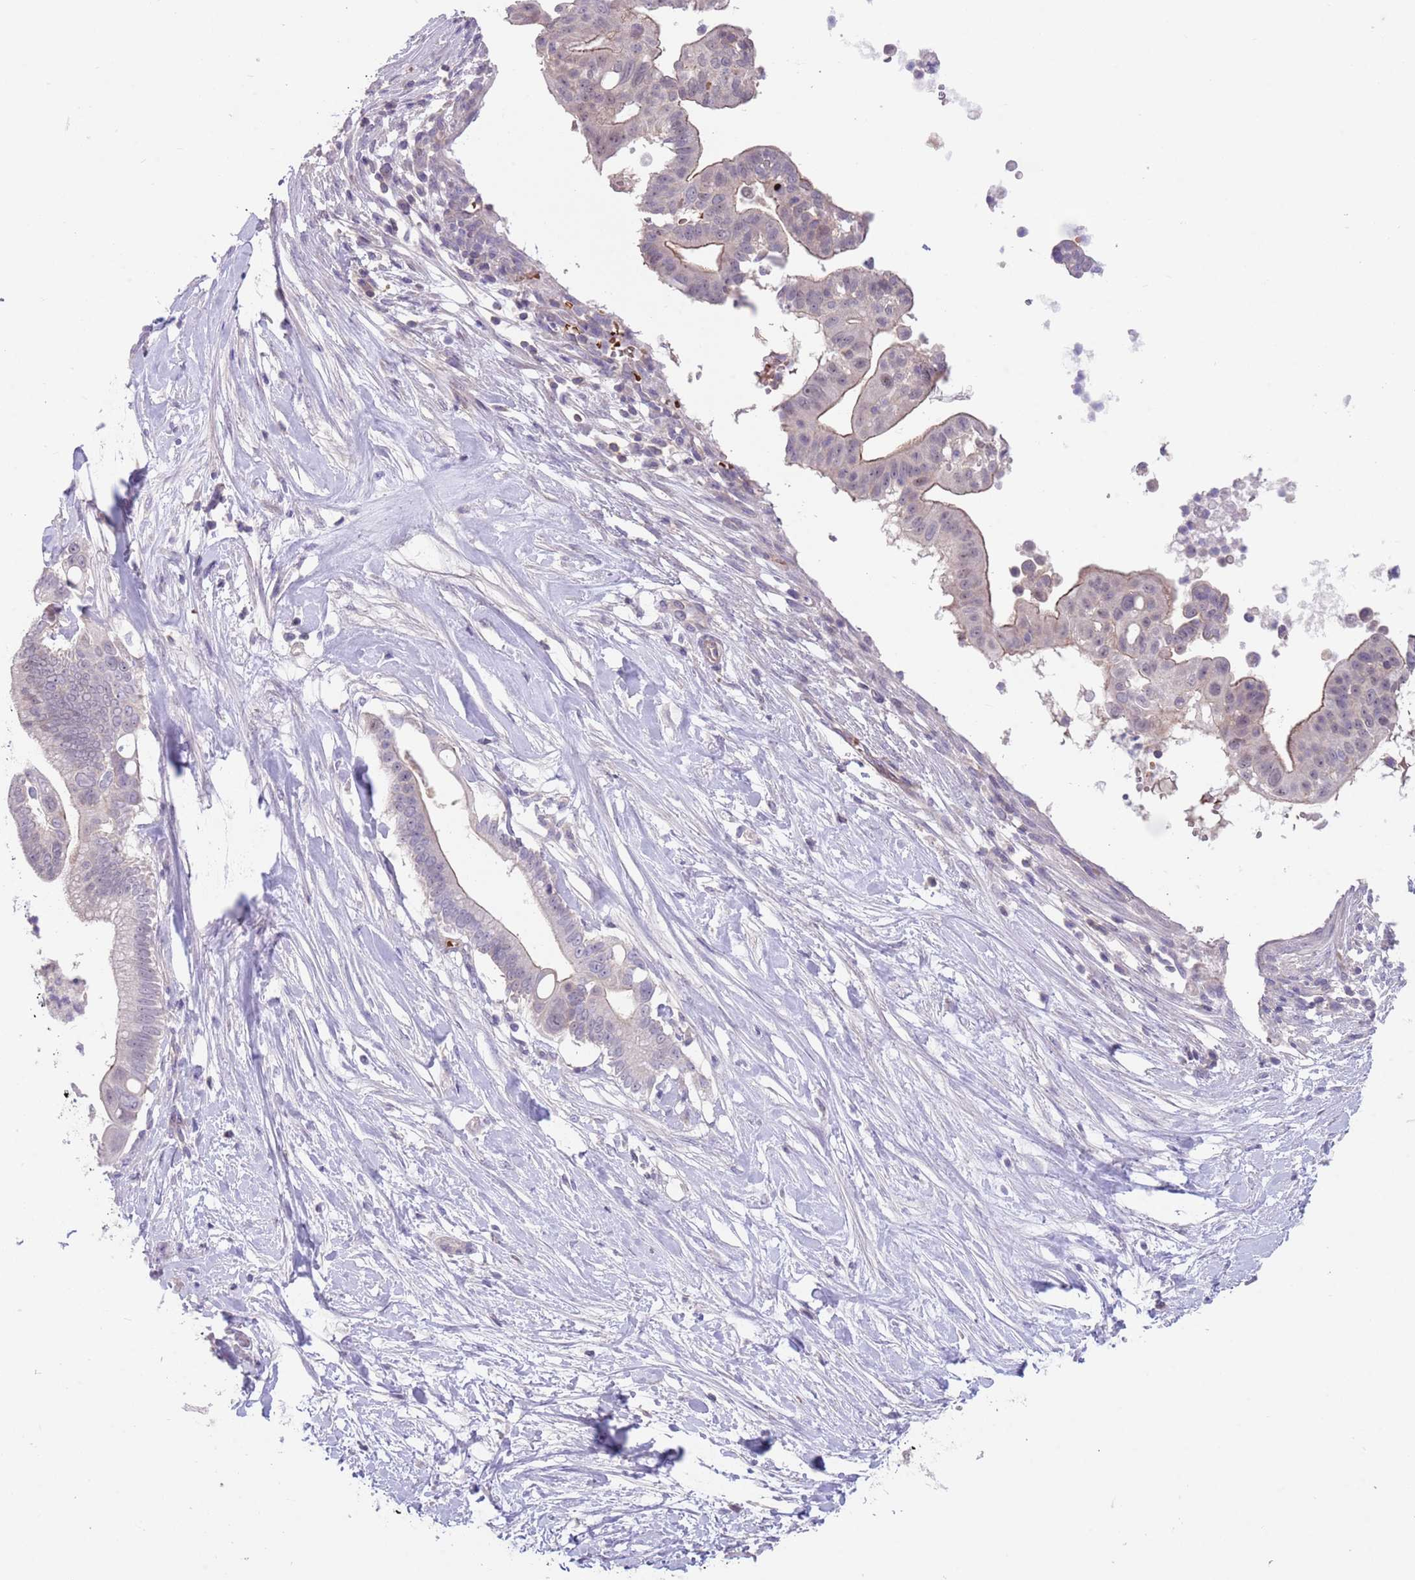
{"staining": {"intensity": "negative", "quantity": "none", "location": "none"}, "tissue": "pancreatic cancer", "cell_type": "Tumor cells", "image_type": "cancer", "snomed": [{"axis": "morphology", "description": "Adenocarcinoma, NOS"}, {"axis": "topography", "description": "Pancreas"}], "caption": "The IHC photomicrograph has no significant positivity in tumor cells of adenocarcinoma (pancreatic) tissue.", "gene": "ZNF14", "patient": {"sex": "male", "age": 68}}